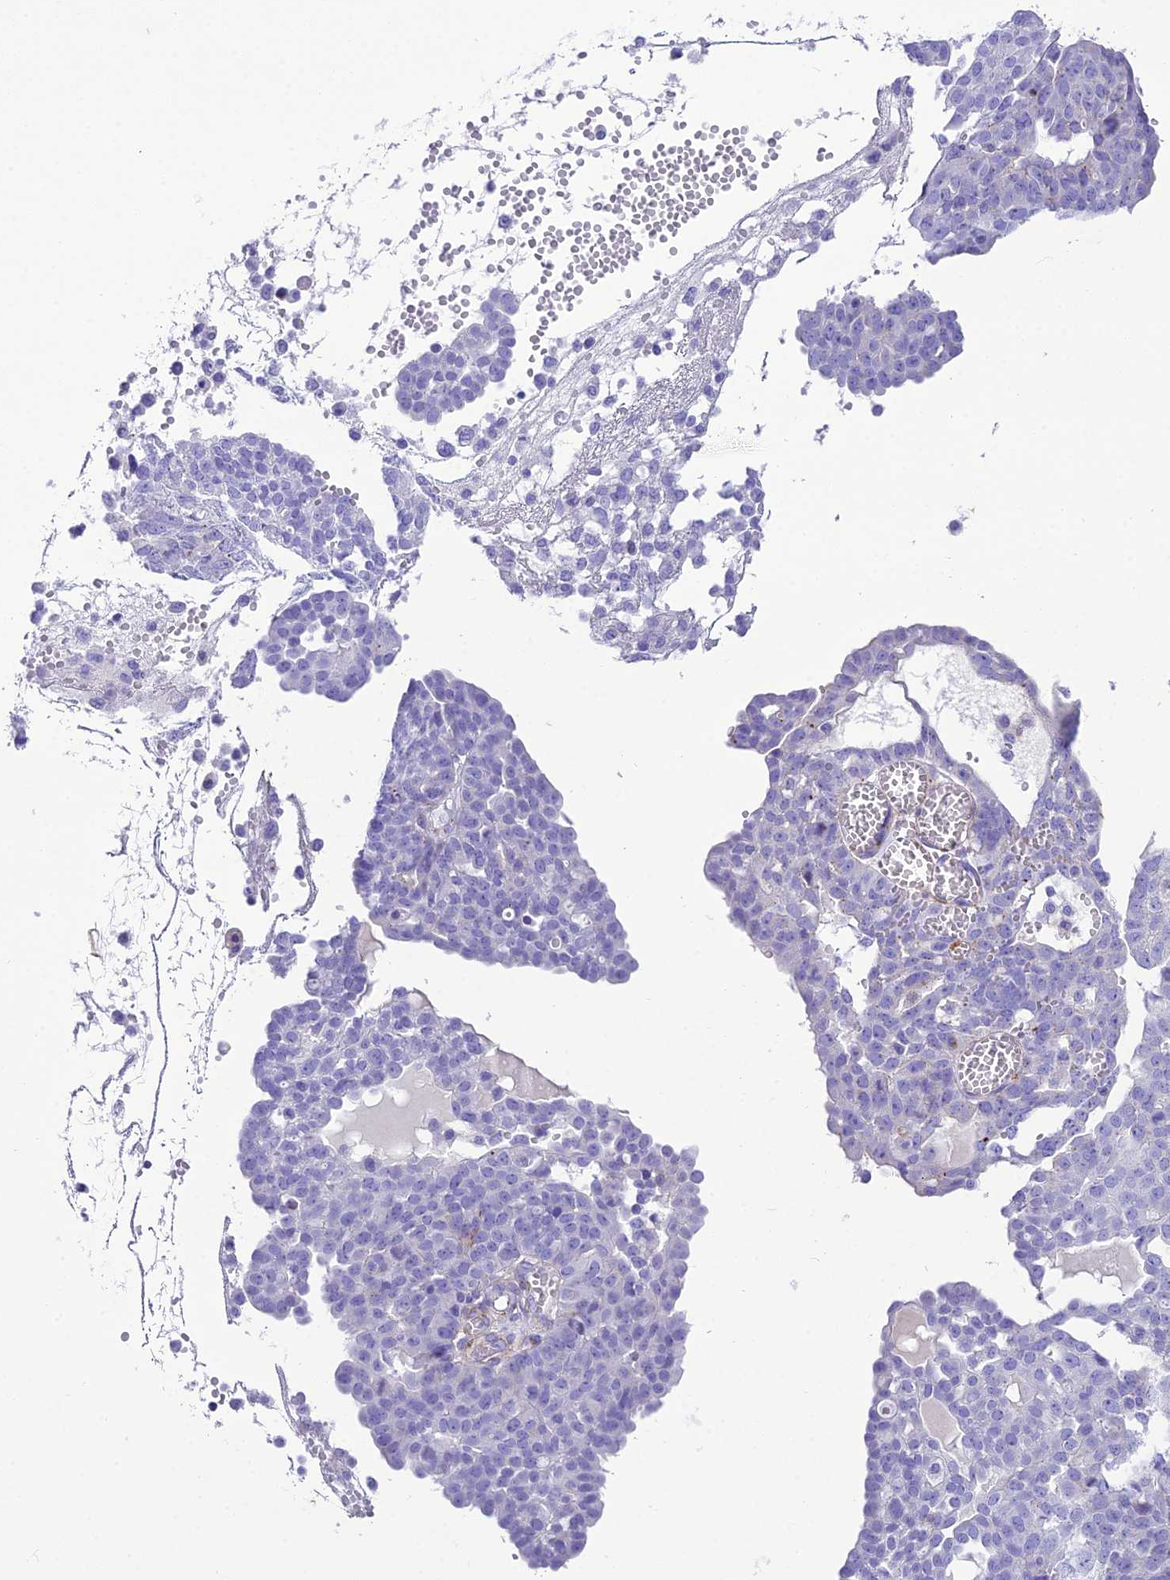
{"staining": {"intensity": "negative", "quantity": "none", "location": "none"}, "tissue": "ovarian cancer", "cell_type": "Tumor cells", "image_type": "cancer", "snomed": [{"axis": "morphology", "description": "Cystadenocarcinoma, serous, NOS"}, {"axis": "topography", "description": "Soft tissue"}, {"axis": "topography", "description": "Ovary"}], "caption": "Serous cystadenocarcinoma (ovarian) was stained to show a protein in brown. There is no significant expression in tumor cells.", "gene": "GFRA1", "patient": {"sex": "female", "age": 57}}